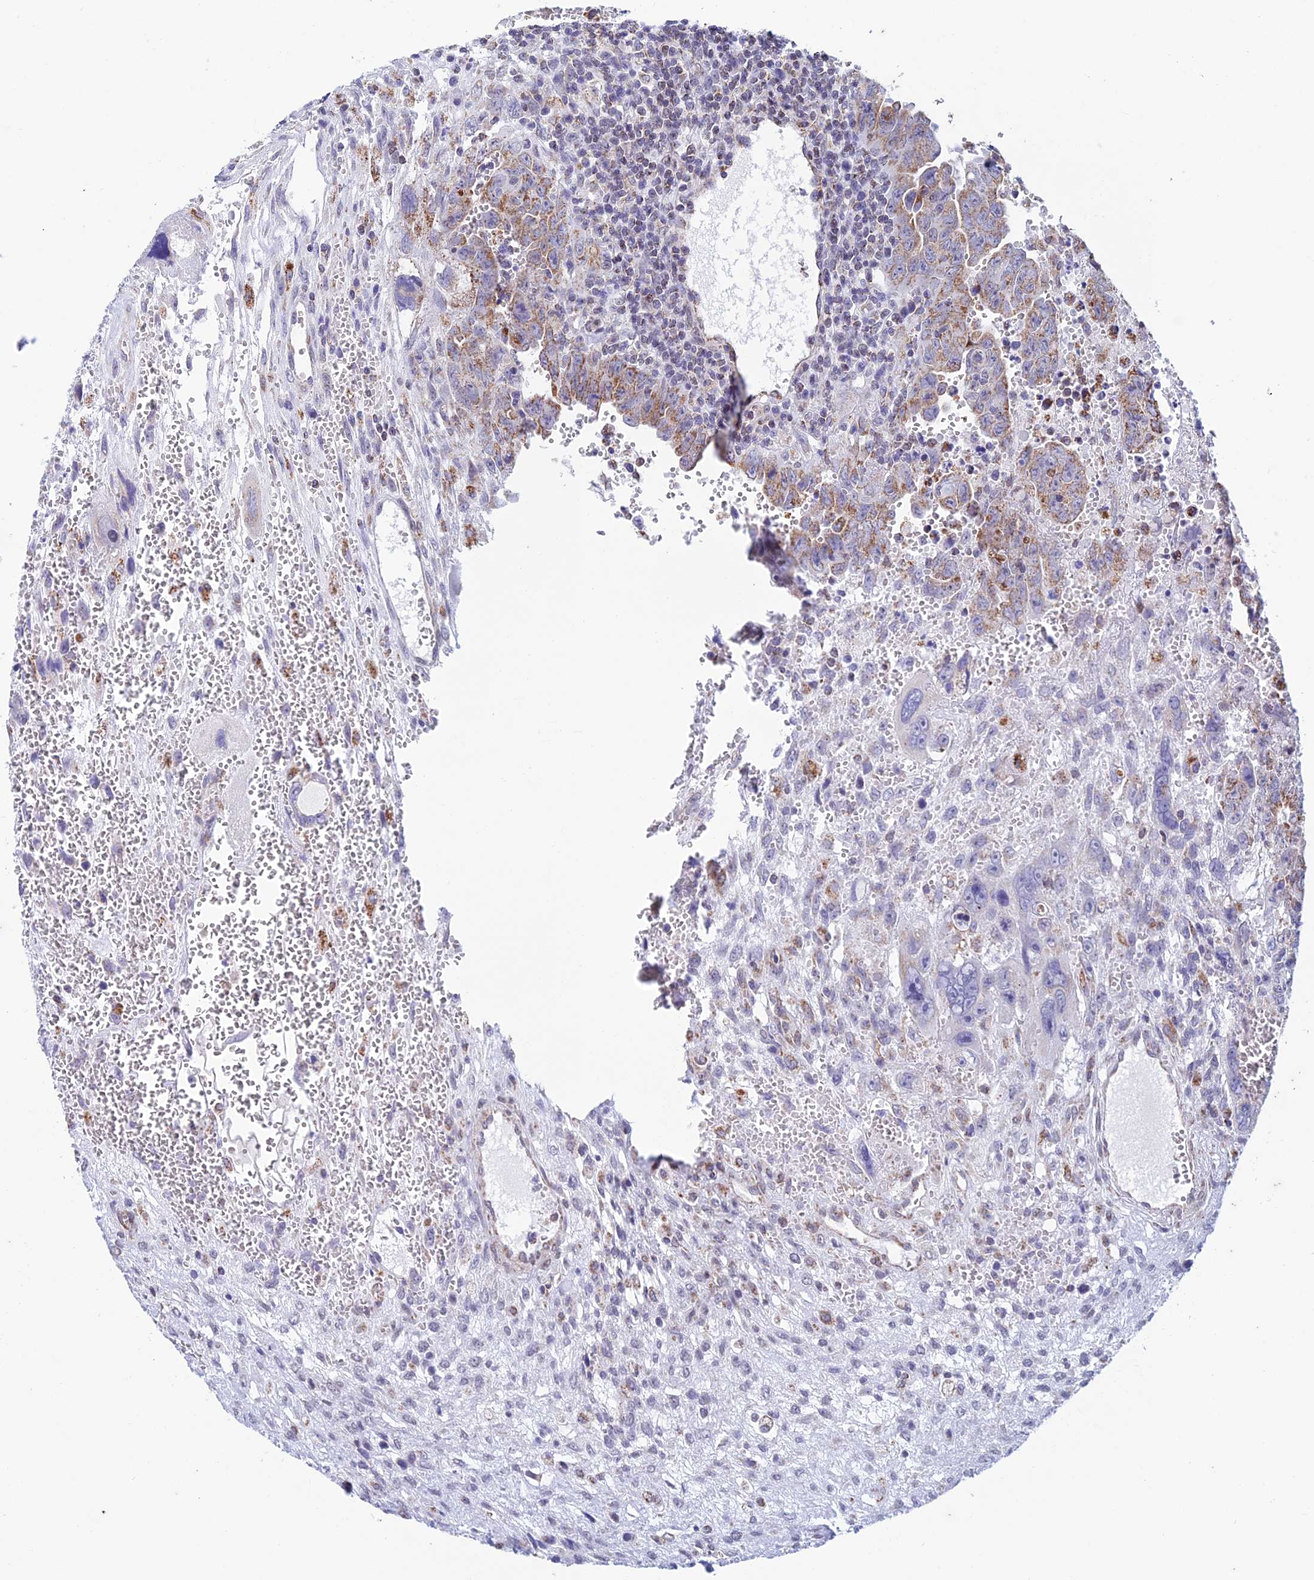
{"staining": {"intensity": "moderate", "quantity": ">75%", "location": "cytoplasmic/membranous"}, "tissue": "testis cancer", "cell_type": "Tumor cells", "image_type": "cancer", "snomed": [{"axis": "morphology", "description": "Carcinoma, Embryonal, NOS"}, {"axis": "topography", "description": "Testis"}], "caption": "Testis cancer (embryonal carcinoma) stained with immunohistochemistry demonstrates moderate cytoplasmic/membranous expression in about >75% of tumor cells. Immunohistochemistry (ihc) stains the protein in brown and the nuclei are stained blue.", "gene": "ZNG1B", "patient": {"sex": "male", "age": 28}}